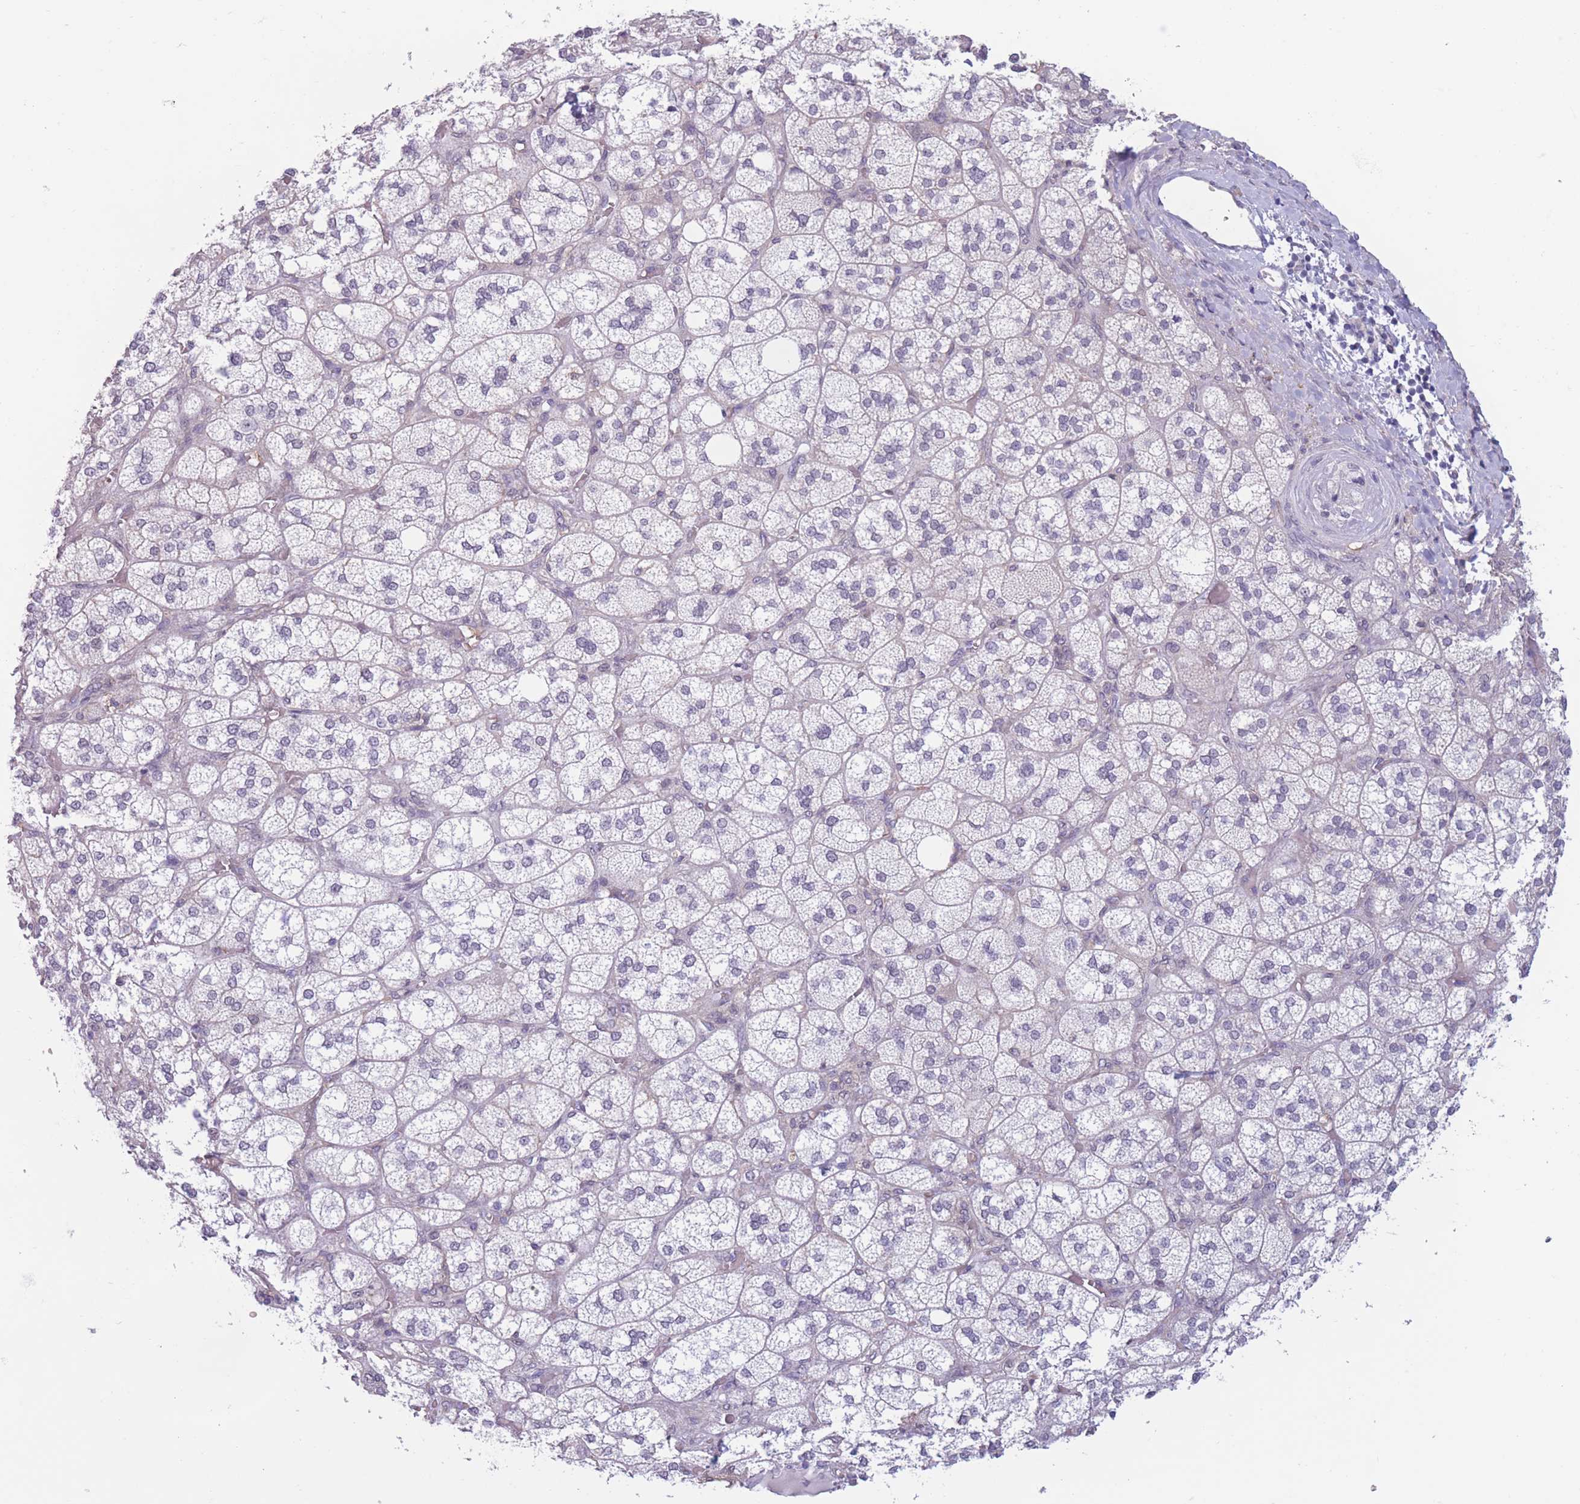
{"staining": {"intensity": "negative", "quantity": "none", "location": "none"}, "tissue": "adrenal gland", "cell_type": "Glandular cells", "image_type": "normal", "snomed": [{"axis": "morphology", "description": "Normal tissue, NOS"}, {"axis": "topography", "description": "Adrenal gland"}], "caption": "Adrenal gland stained for a protein using immunohistochemistry reveals no expression glandular cells.", "gene": "PODXL", "patient": {"sex": "male", "age": 61}}